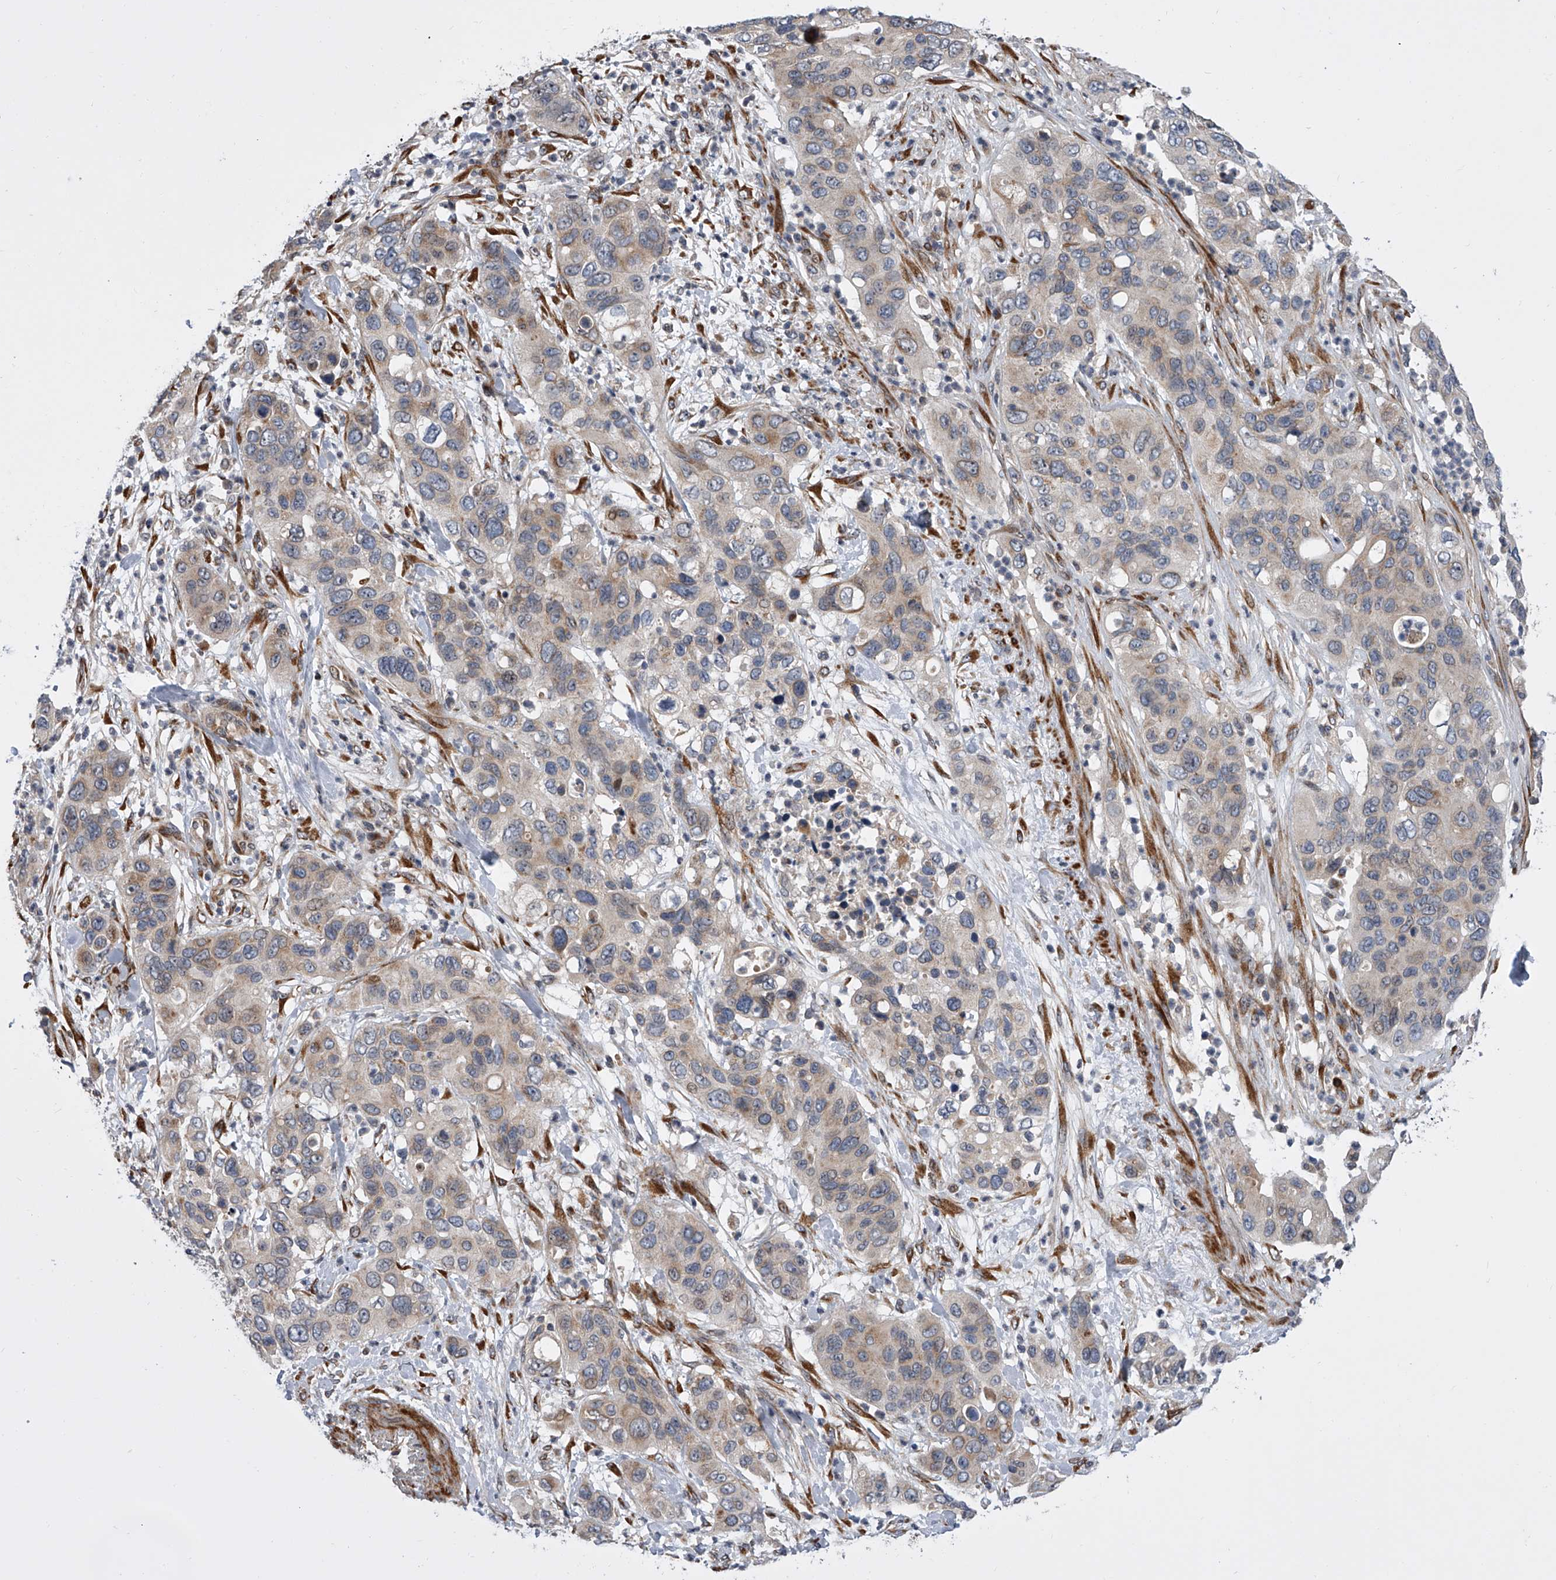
{"staining": {"intensity": "weak", "quantity": "<25%", "location": "cytoplasmic/membranous"}, "tissue": "pancreatic cancer", "cell_type": "Tumor cells", "image_type": "cancer", "snomed": [{"axis": "morphology", "description": "Adenocarcinoma, NOS"}, {"axis": "topography", "description": "Pancreas"}], "caption": "Pancreatic cancer stained for a protein using immunohistochemistry shows no expression tumor cells.", "gene": "DLGAP2", "patient": {"sex": "female", "age": 71}}